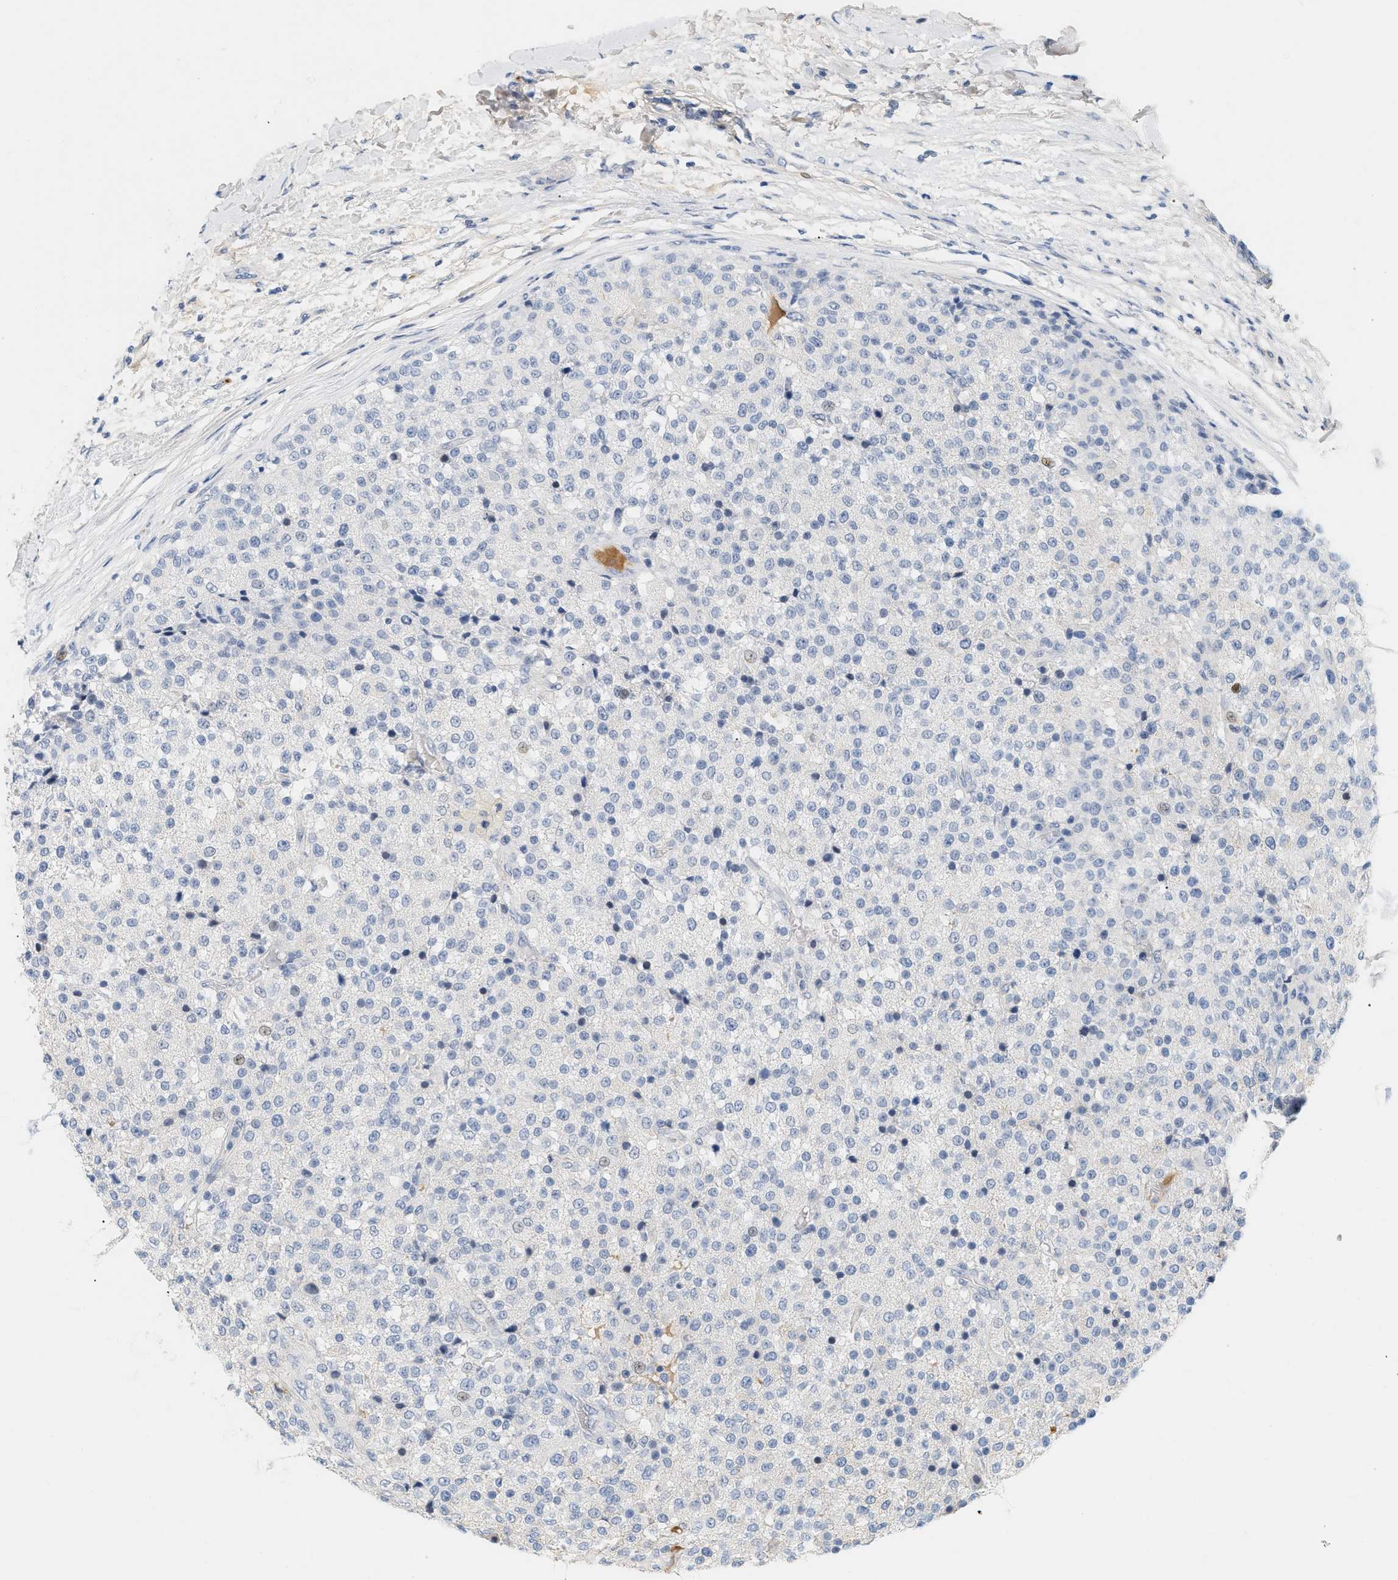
{"staining": {"intensity": "negative", "quantity": "none", "location": "none"}, "tissue": "testis cancer", "cell_type": "Tumor cells", "image_type": "cancer", "snomed": [{"axis": "morphology", "description": "Seminoma, NOS"}, {"axis": "topography", "description": "Testis"}], "caption": "High magnification brightfield microscopy of testis seminoma stained with DAB (brown) and counterstained with hematoxylin (blue): tumor cells show no significant expression.", "gene": "CFH", "patient": {"sex": "male", "age": 59}}